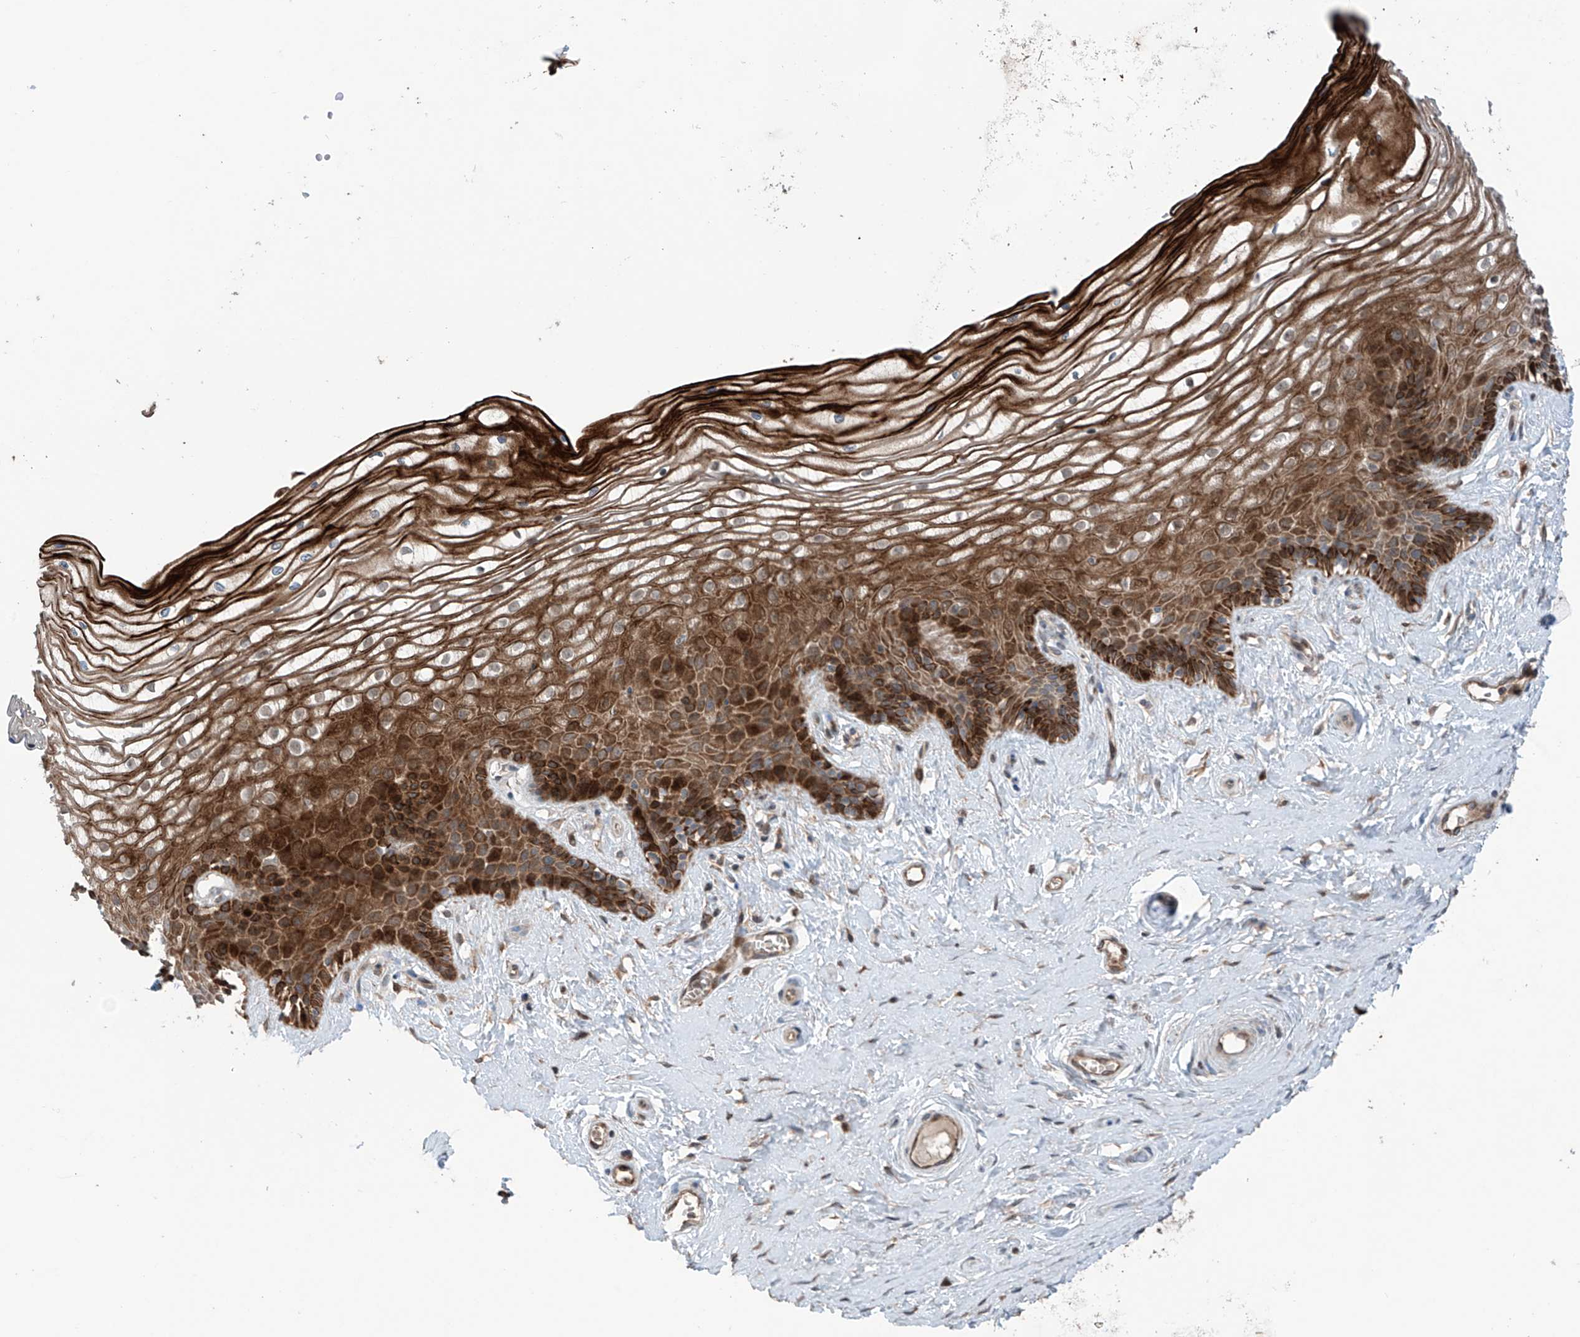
{"staining": {"intensity": "strong", "quantity": ">75%", "location": "cytoplasmic/membranous"}, "tissue": "vagina", "cell_type": "Squamous epithelial cells", "image_type": "normal", "snomed": [{"axis": "morphology", "description": "Normal tissue, NOS"}, {"axis": "topography", "description": "Vagina"}, {"axis": "topography", "description": "Cervix"}], "caption": "Squamous epithelial cells display high levels of strong cytoplasmic/membranous staining in about >75% of cells in unremarkable human vagina.", "gene": "SAMD3", "patient": {"sex": "female", "age": 40}}